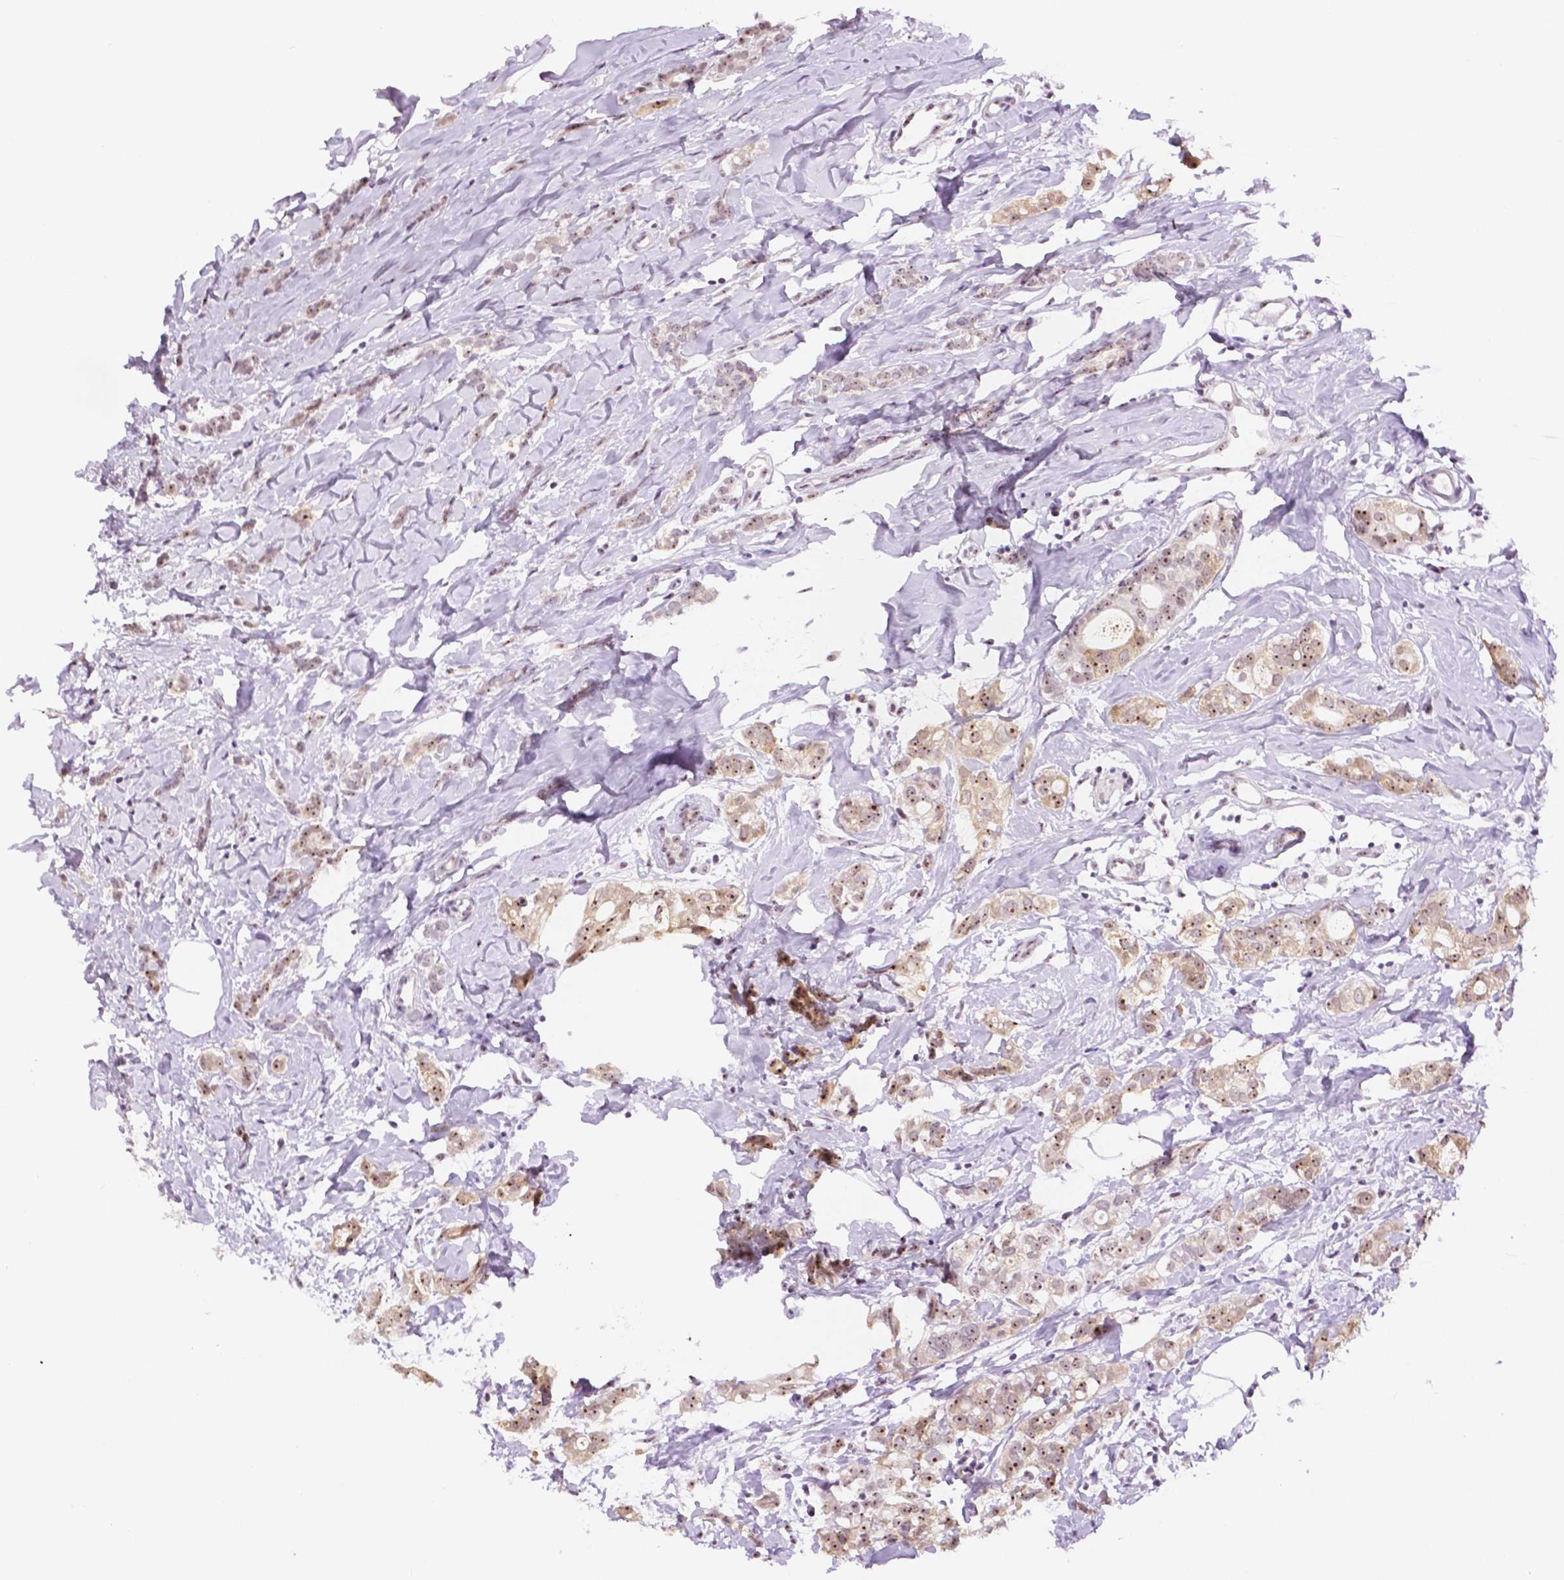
{"staining": {"intensity": "moderate", "quantity": ">75%", "location": "nuclear"}, "tissue": "breast cancer", "cell_type": "Tumor cells", "image_type": "cancer", "snomed": [{"axis": "morphology", "description": "Duct carcinoma"}, {"axis": "topography", "description": "Breast"}], "caption": "Brown immunohistochemical staining in invasive ductal carcinoma (breast) shows moderate nuclear expression in approximately >75% of tumor cells.", "gene": "NHP2", "patient": {"sex": "female", "age": 40}}